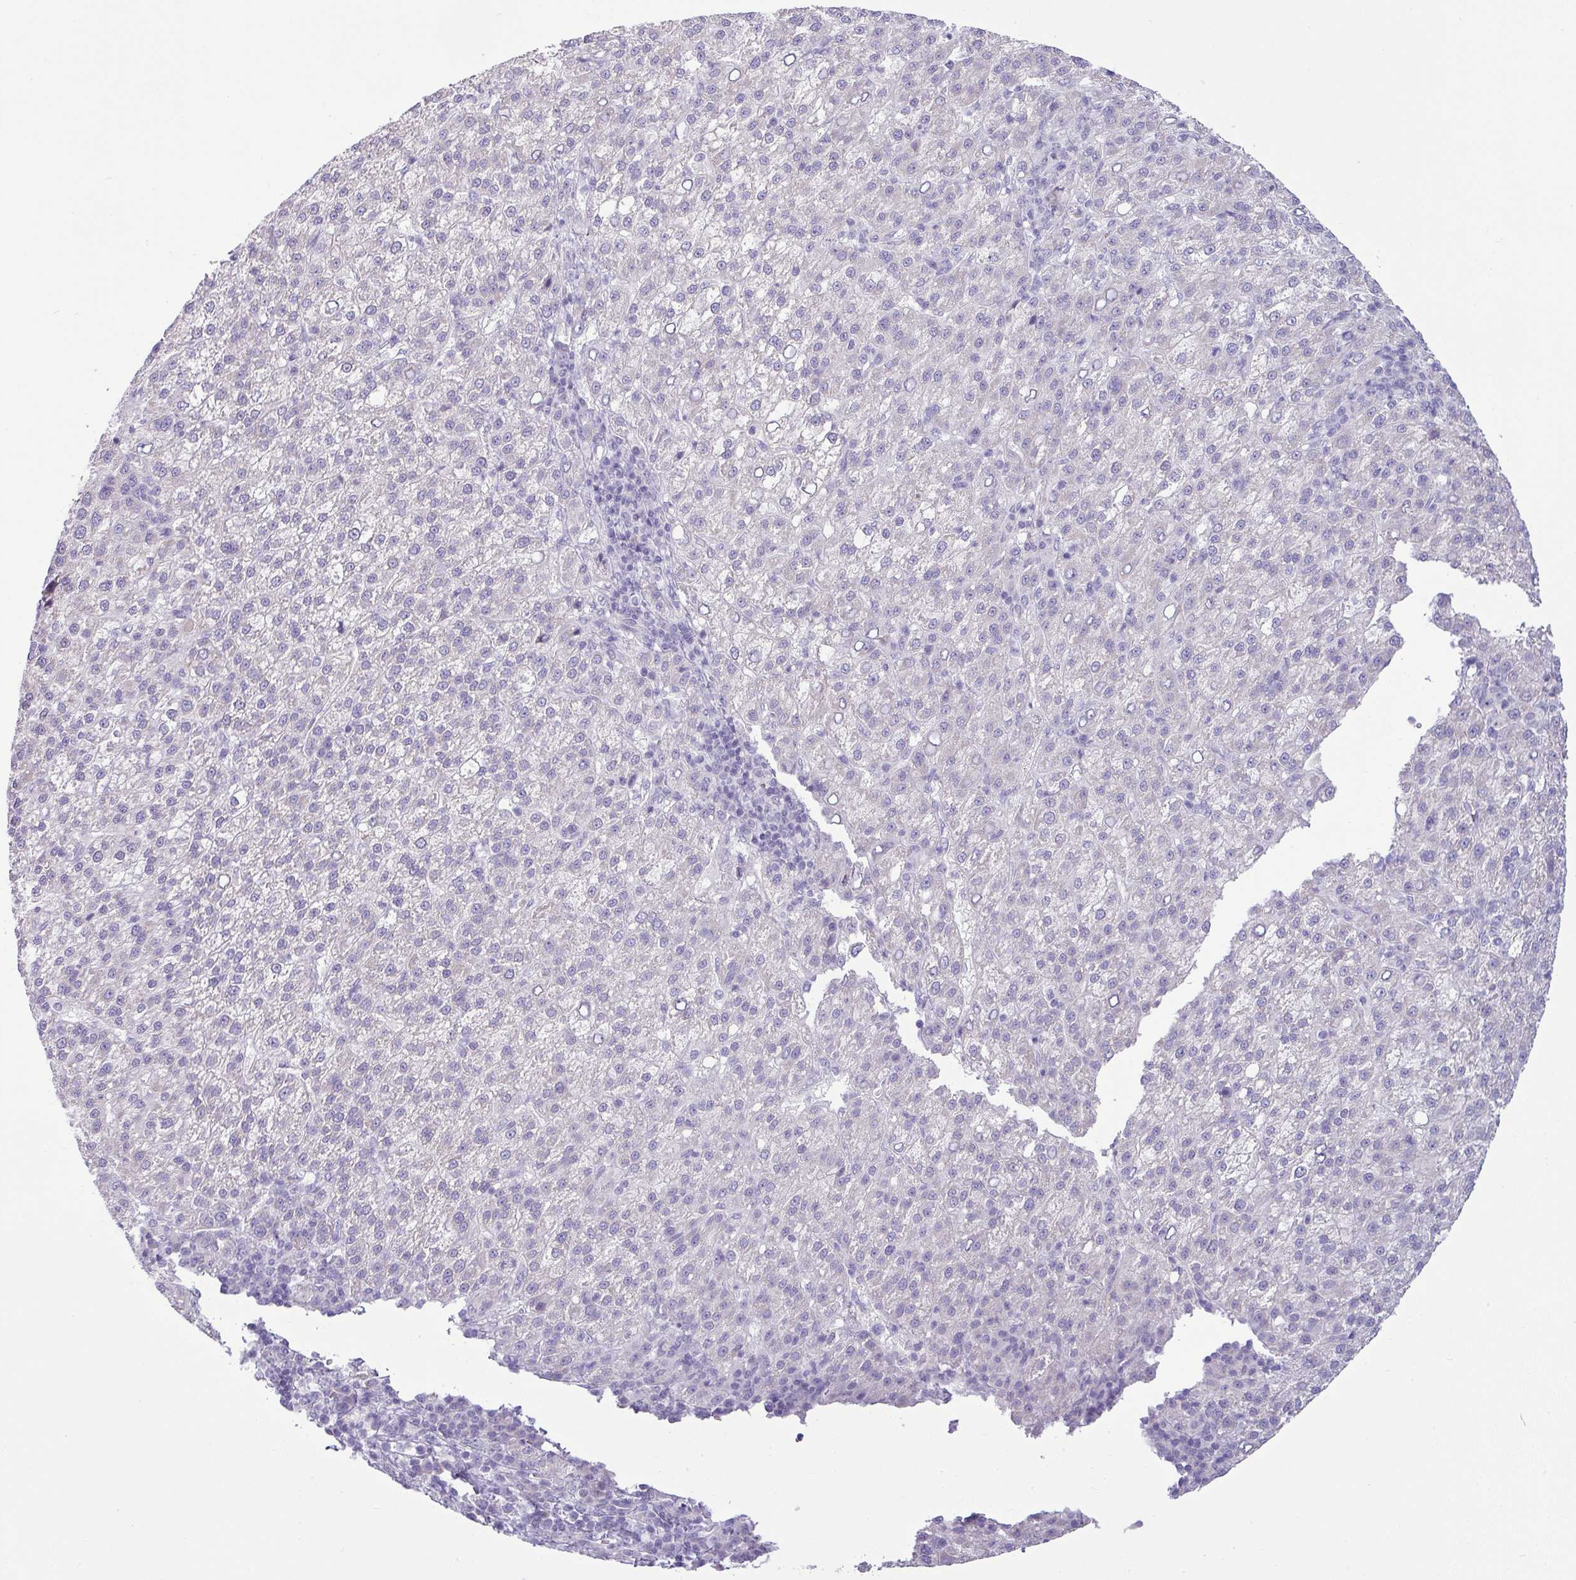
{"staining": {"intensity": "negative", "quantity": "none", "location": "none"}, "tissue": "liver cancer", "cell_type": "Tumor cells", "image_type": "cancer", "snomed": [{"axis": "morphology", "description": "Carcinoma, Hepatocellular, NOS"}, {"axis": "topography", "description": "Liver"}], "caption": "DAB (3,3'-diaminobenzidine) immunohistochemical staining of liver cancer displays no significant expression in tumor cells.", "gene": "HBEGF", "patient": {"sex": "female", "age": 58}}